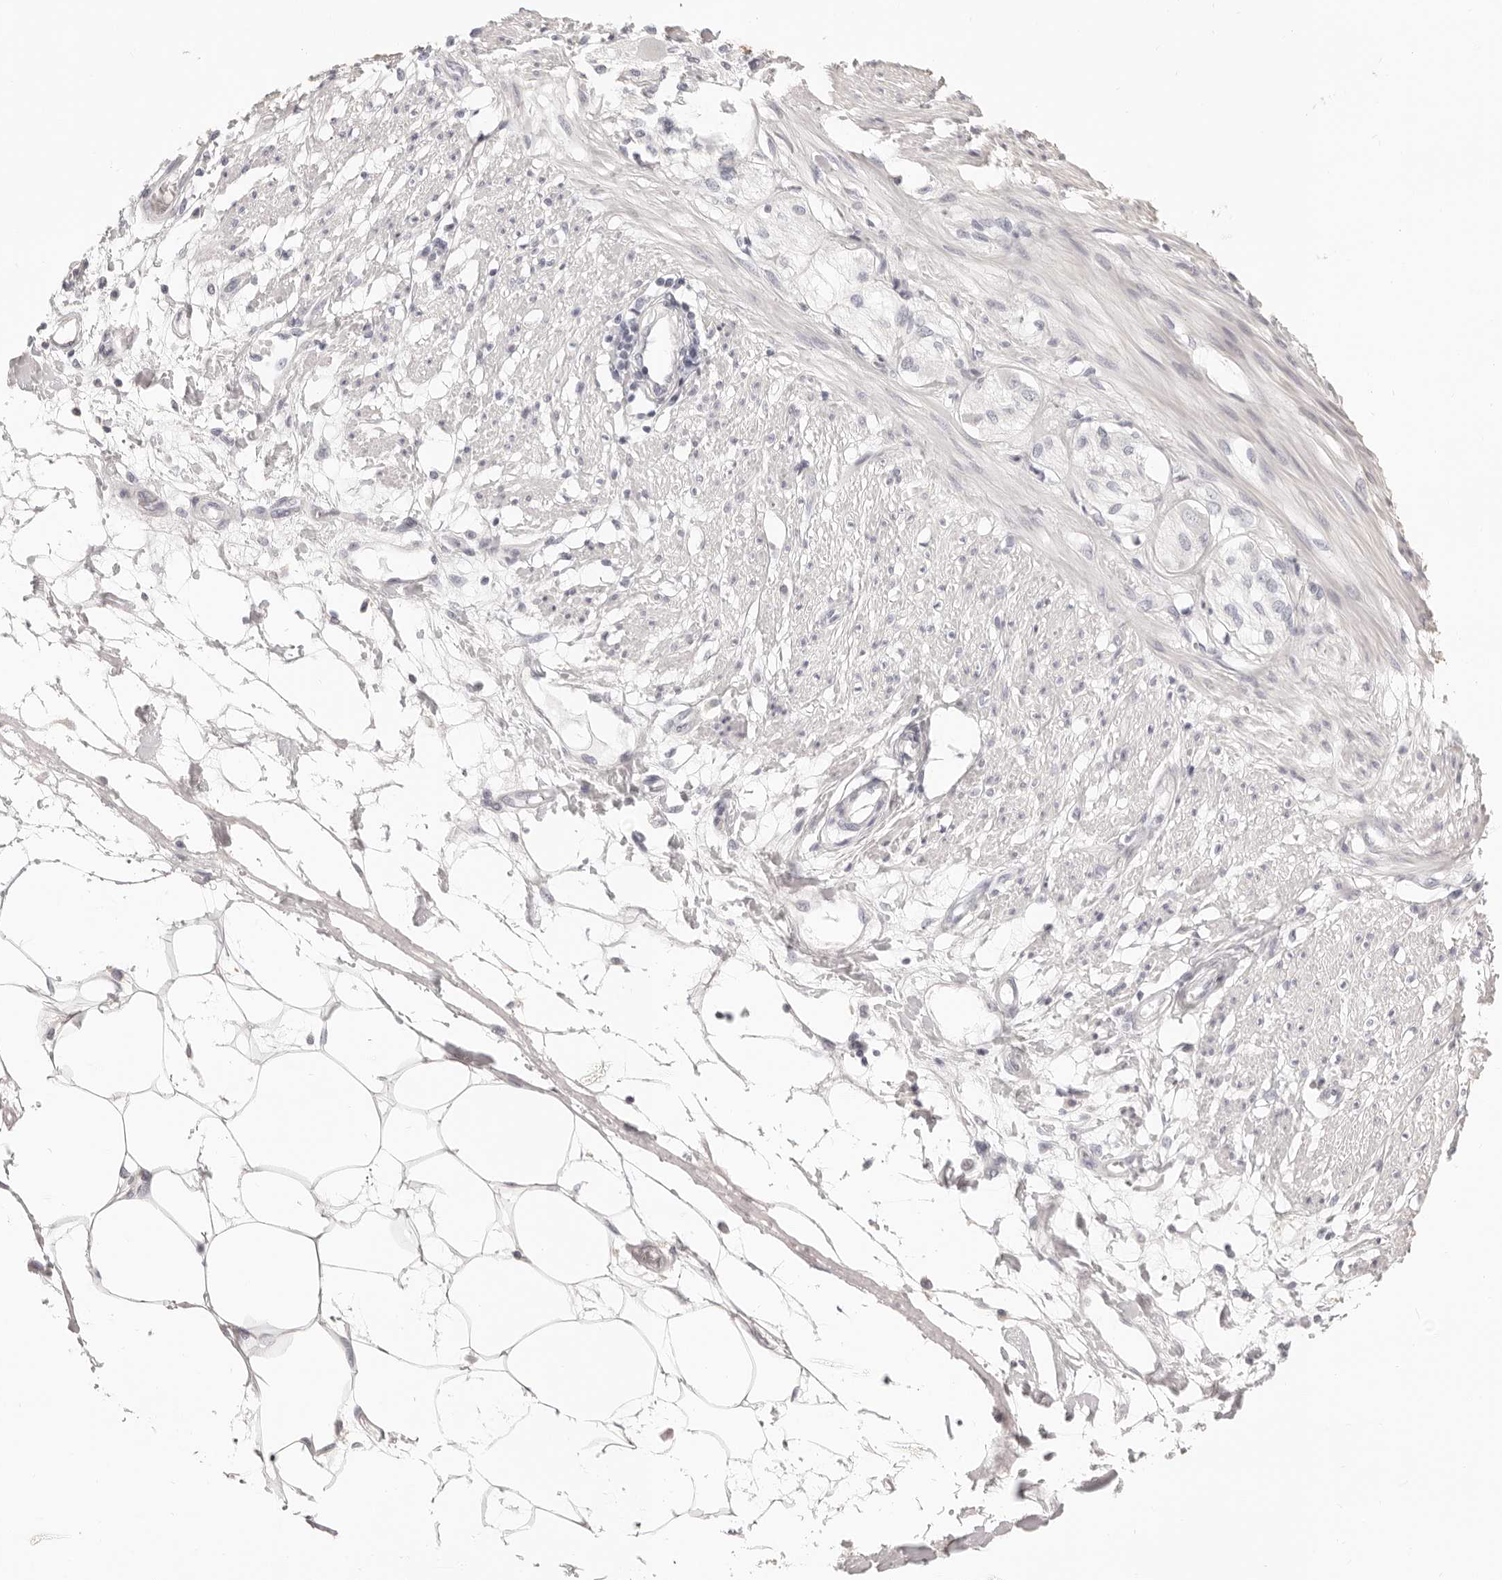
{"staining": {"intensity": "negative", "quantity": "none", "location": "none"}, "tissue": "smooth muscle", "cell_type": "Smooth muscle cells", "image_type": "normal", "snomed": [{"axis": "morphology", "description": "Normal tissue, NOS"}, {"axis": "morphology", "description": "Adenocarcinoma, NOS"}, {"axis": "topography", "description": "Smooth muscle"}, {"axis": "topography", "description": "Colon"}], "caption": "Smooth muscle cells show no significant expression in normal smooth muscle.", "gene": "FABP1", "patient": {"sex": "male", "age": 14}}